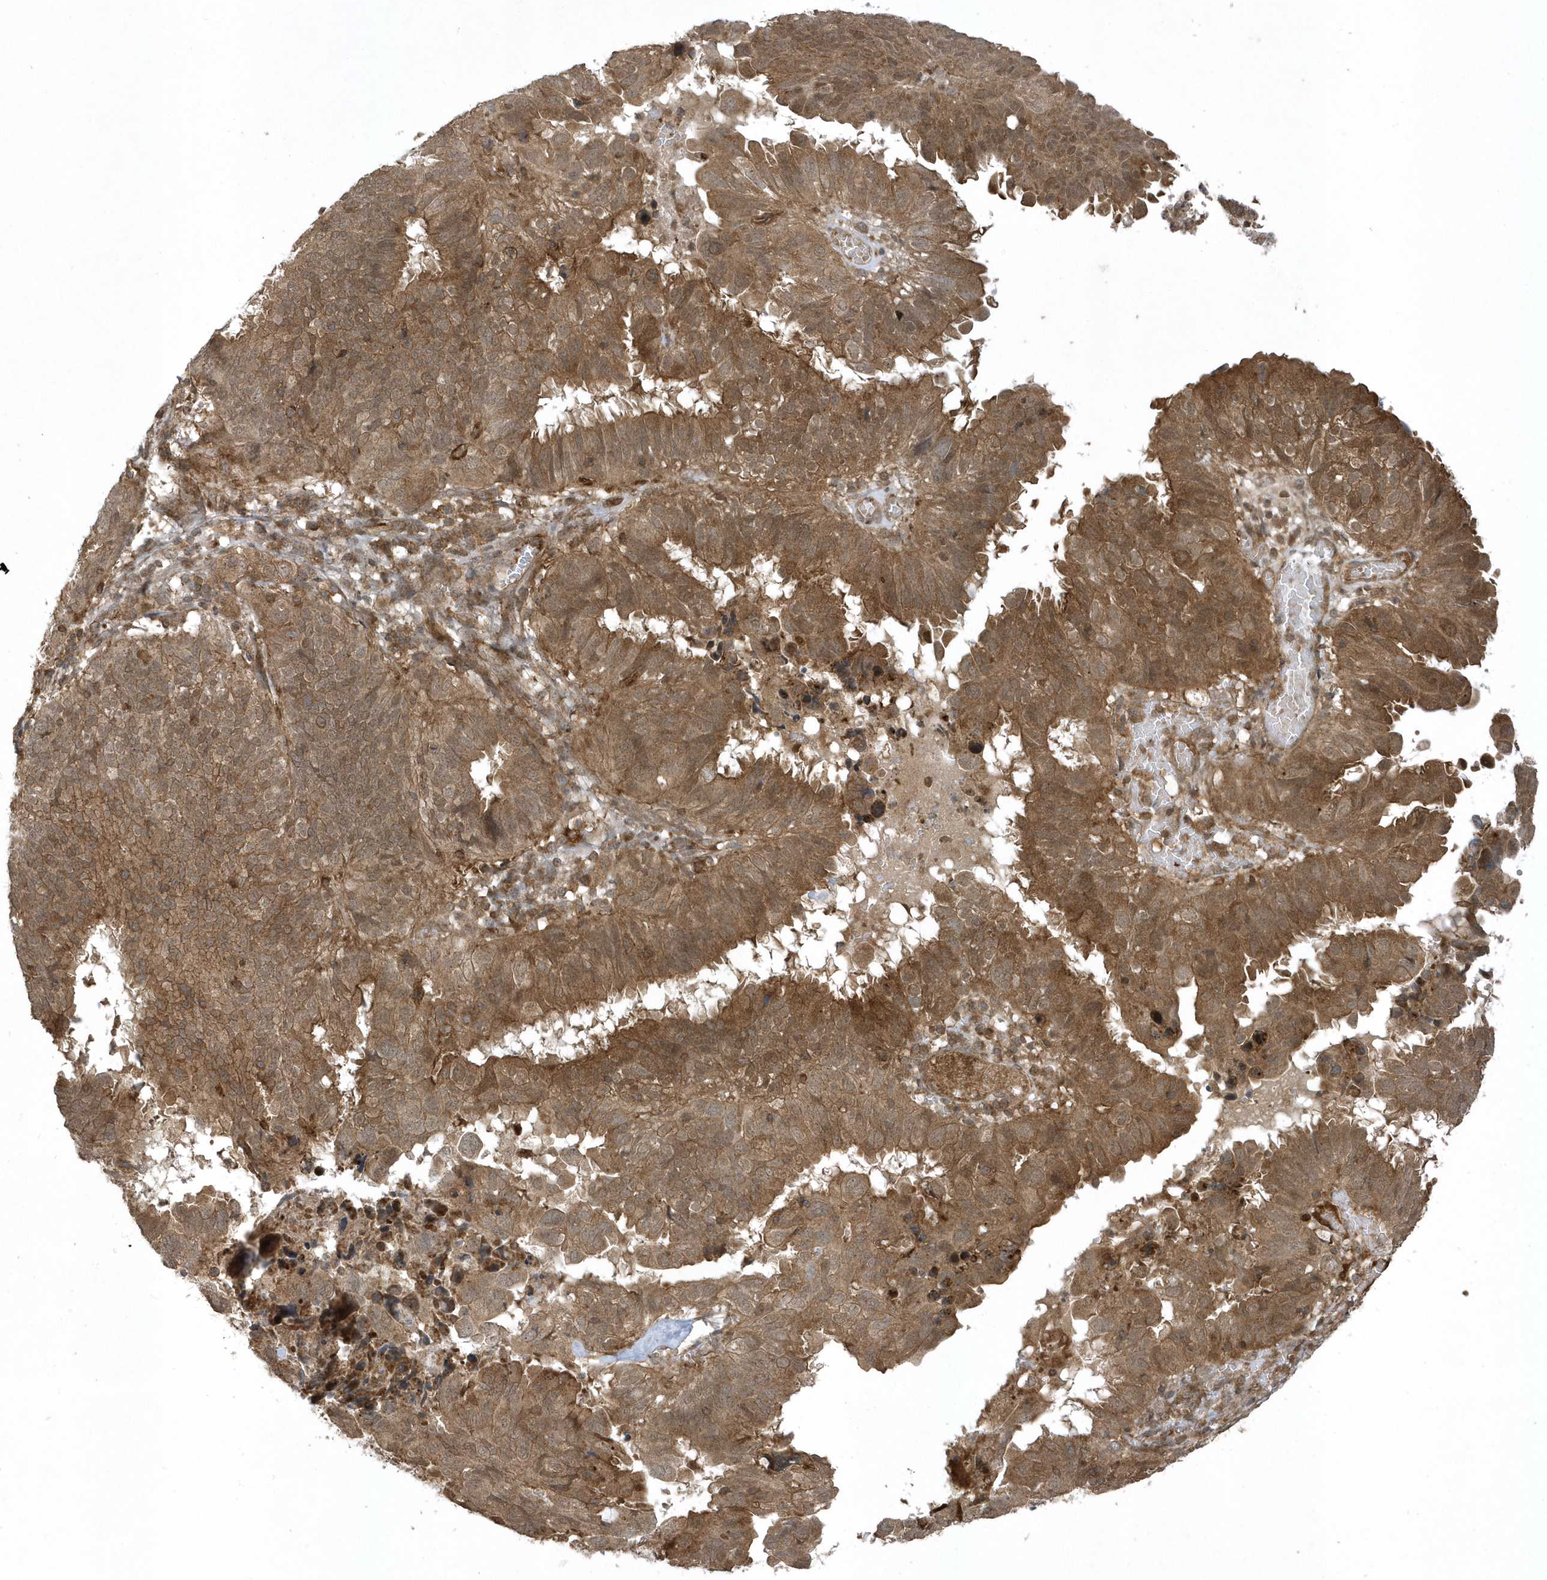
{"staining": {"intensity": "moderate", "quantity": ">75%", "location": "cytoplasmic/membranous"}, "tissue": "endometrial cancer", "cell_type": "Tumor cells", "image_type": "cancer", "snomed": [{"axis": "morphology", "description": "Adenocarcinoma, NOS"}, {"axis": "topography", "description": "Uterus"}], "caption": "IHC (DAB) staining of adenocarcinoma (endometrial) reveals moderate cytoplasmic/membranous protein positivity in about >75% of tumor cells.", "gene": "STAMBP", "patient": {"sex": "female", "age": 77}}